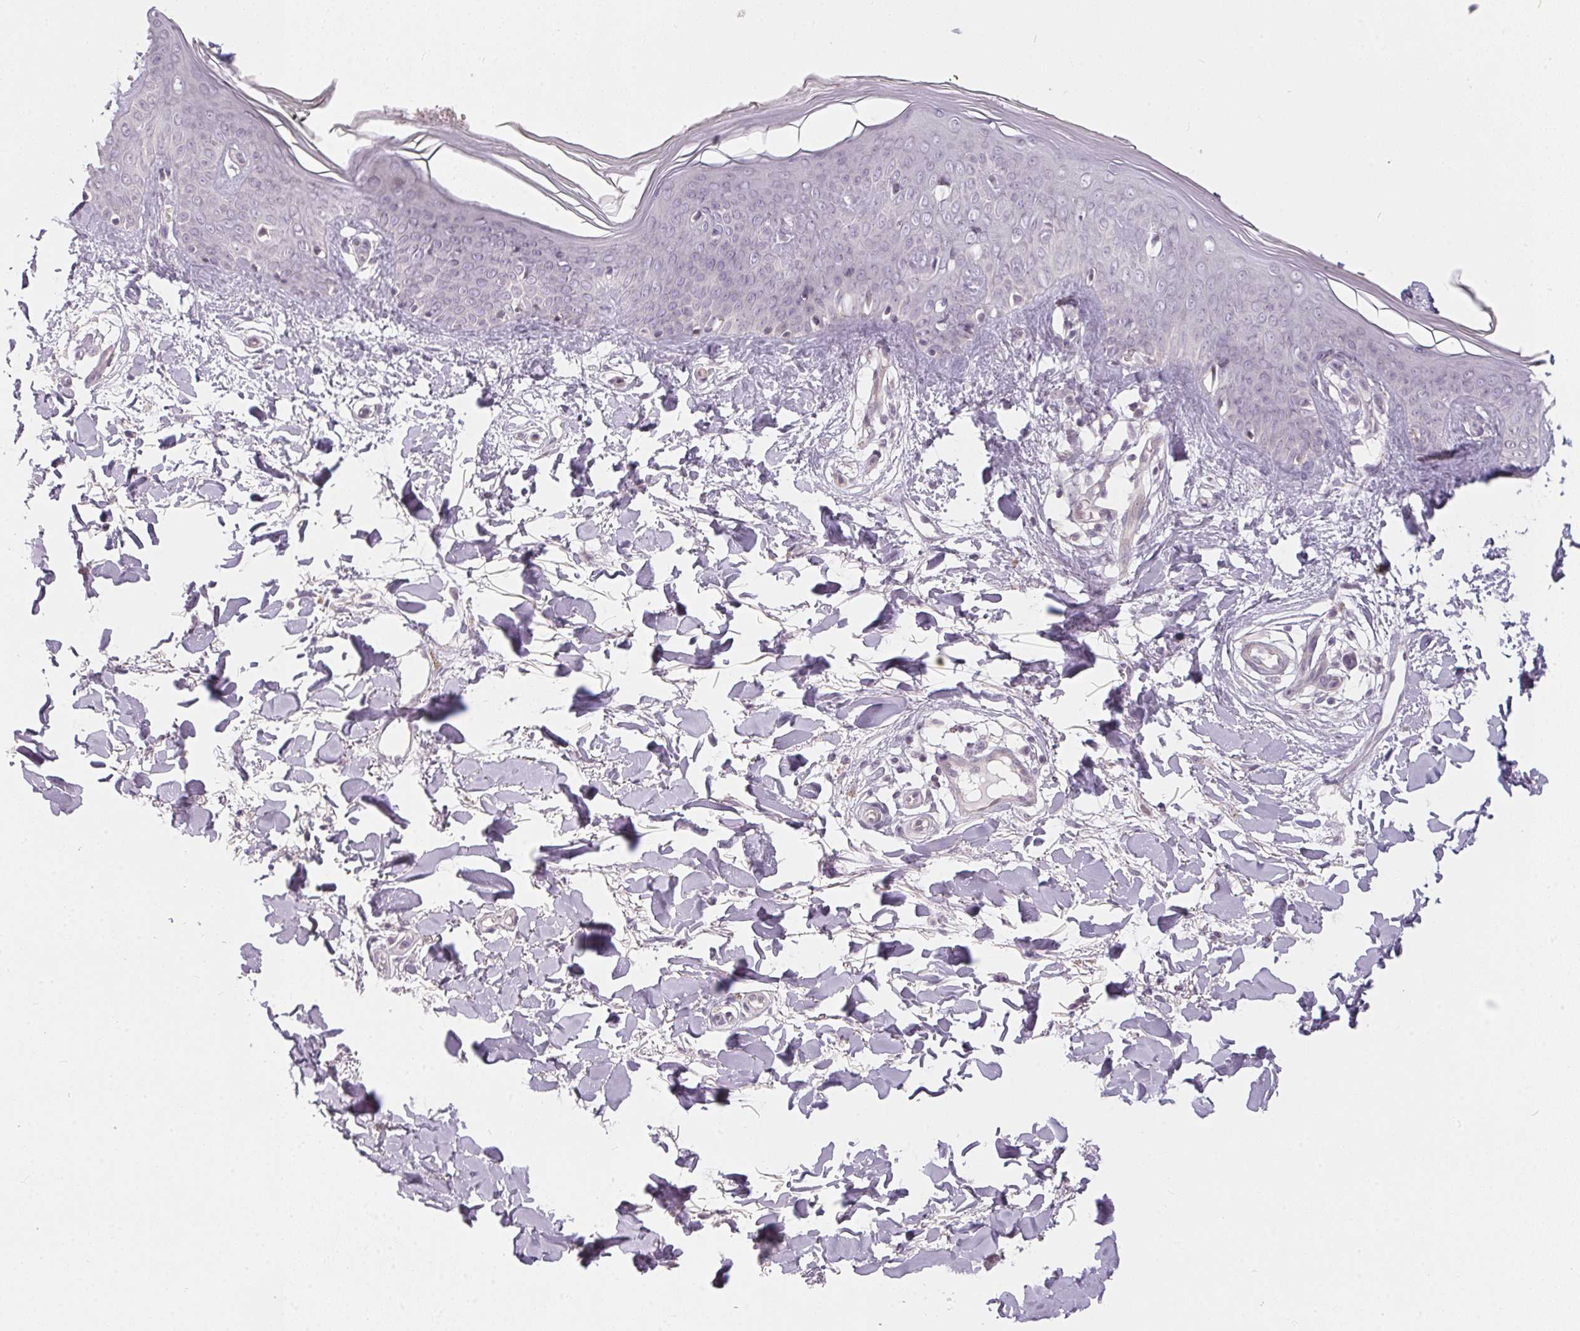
{"staining": {"intensity": "negative", "quantity": "none", "location": "none"}, "tissue": "skin", "cell_type": "Fibroblasts", "image_type": "normal", "snomed": [{"axis": "morphology", "description": "Normal tissue, NOS"}, {"axis": "topography", "description": "Skin"}], "caption": "This is an immunohistochemistry image of normal human skin. There is no positivity in fibroblasts.", "gene": "GDAP1L1", "patient": {"sex": "female", "age": 34}}